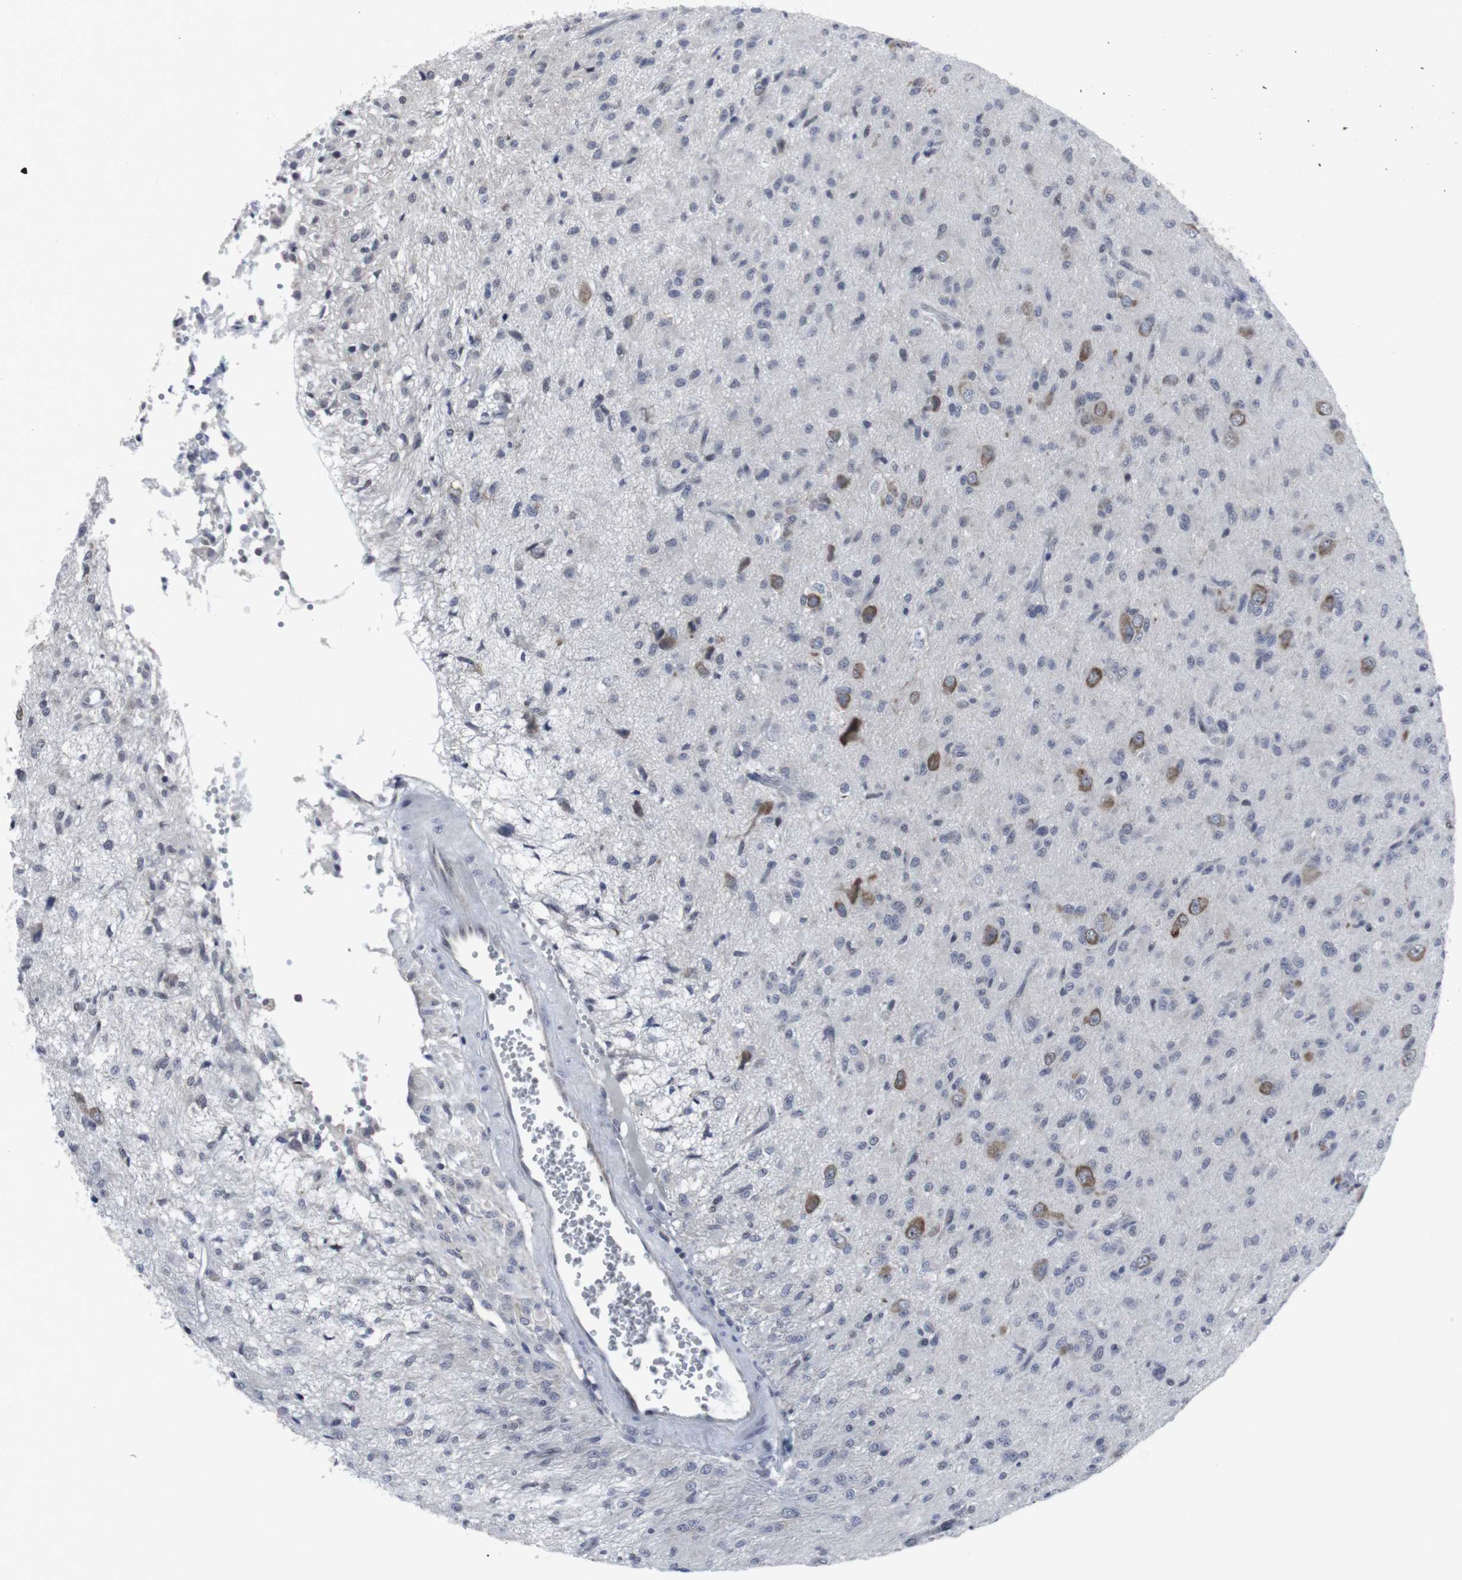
{"staining": {"intensity": "moderate", "quantity": "<25%", "location": "cytoplasmic/membranous"}, "tissue": "glioma", "cell_type": "Tumor cells", "image_type": "cancer", "snomed": [{"axis": "morphology", "description": "Glioma, malignant, High grade"}, {"axis": "topography", "description": "Brain"}], "caption": "The histopathology image reveals a brown stain indicating the presence of a protein in the cytoplasmic/membranous of tumor cells in glioma.", "gene": "GEMIN2", "patient": {"sex": "female", "age": 59}}